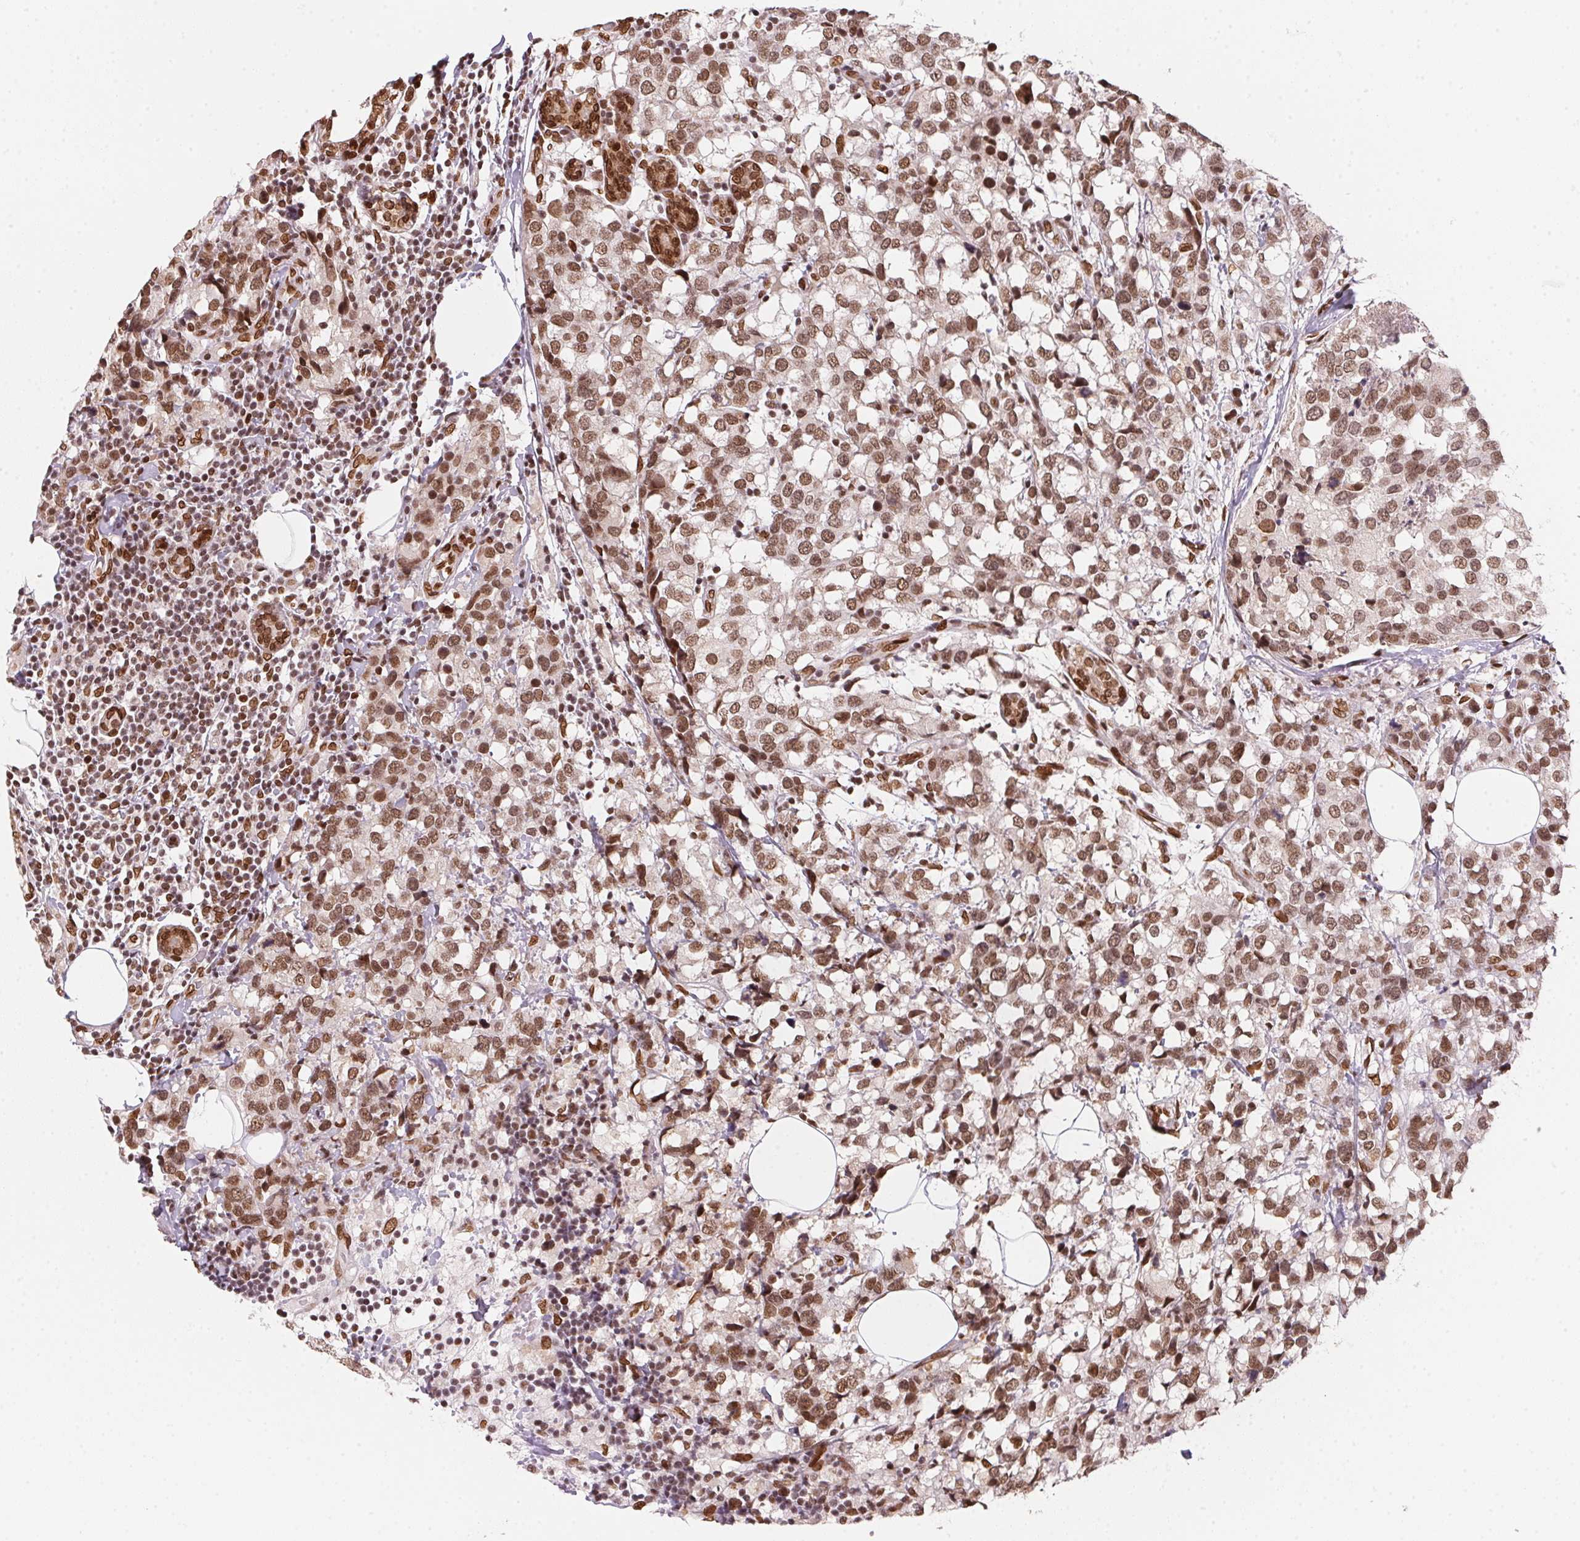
{"staining": {"intensity": "moderate", "quantity": ">75%", "location": "nuclear"}, "tissue": "breast cancer", "cell_type": "Tumor cells", "image_type": "cancer", "snomed": [{"axis": "morphology", "description": "Lobular carcinoma"}, {"axis": "topography", "description": "Breast"}], "caption": "Breast lobular carcinoma stained with a brown dye displays moderate nuclear positive staining in about >75% of tumor cells.", "gene": "SAP30BP", "patient": {"sex": "female", "age": 59}}